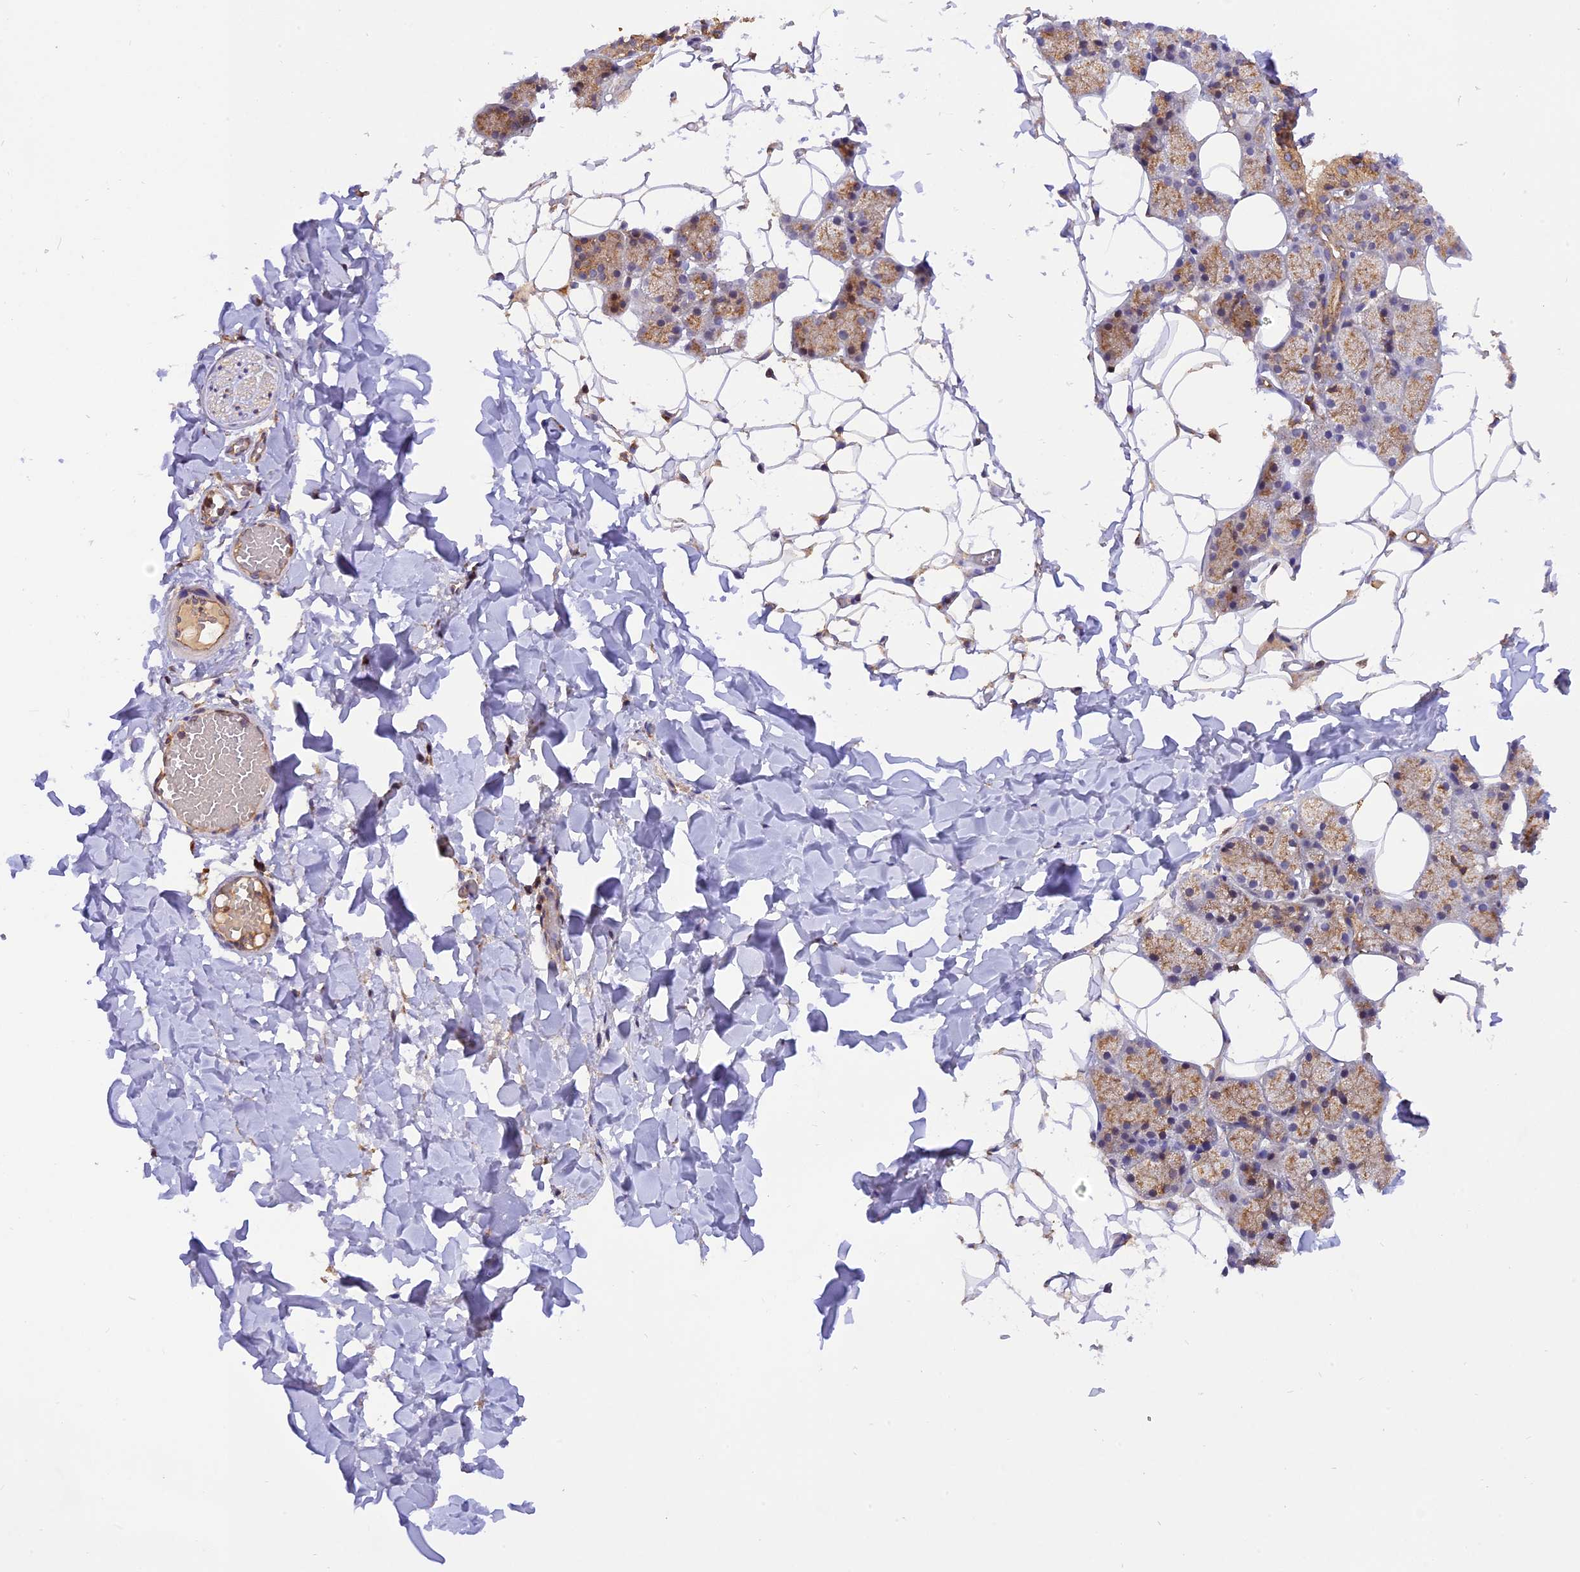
{"staining": {"intensity": "moderate", "quantity": ">75%", "location": "cytoplasmic/membranous"}, "tissue": "salivary gland", "cell_type": "Glandular cells", "image_type": "normal", "snomed": [{"axis": "morphology", "description": "Normal tissue, NOS"}, {"axis": "topography", "description": "Salivary gland"}], "caption": "Immunohistochemical staining of unremarkable human salivary gland reveals moderate cytoplasmic/membranous protein expression in about >75% of glandular cells.", "gene": "PEX3", "patient": {"sex": "female", "age": 33}}